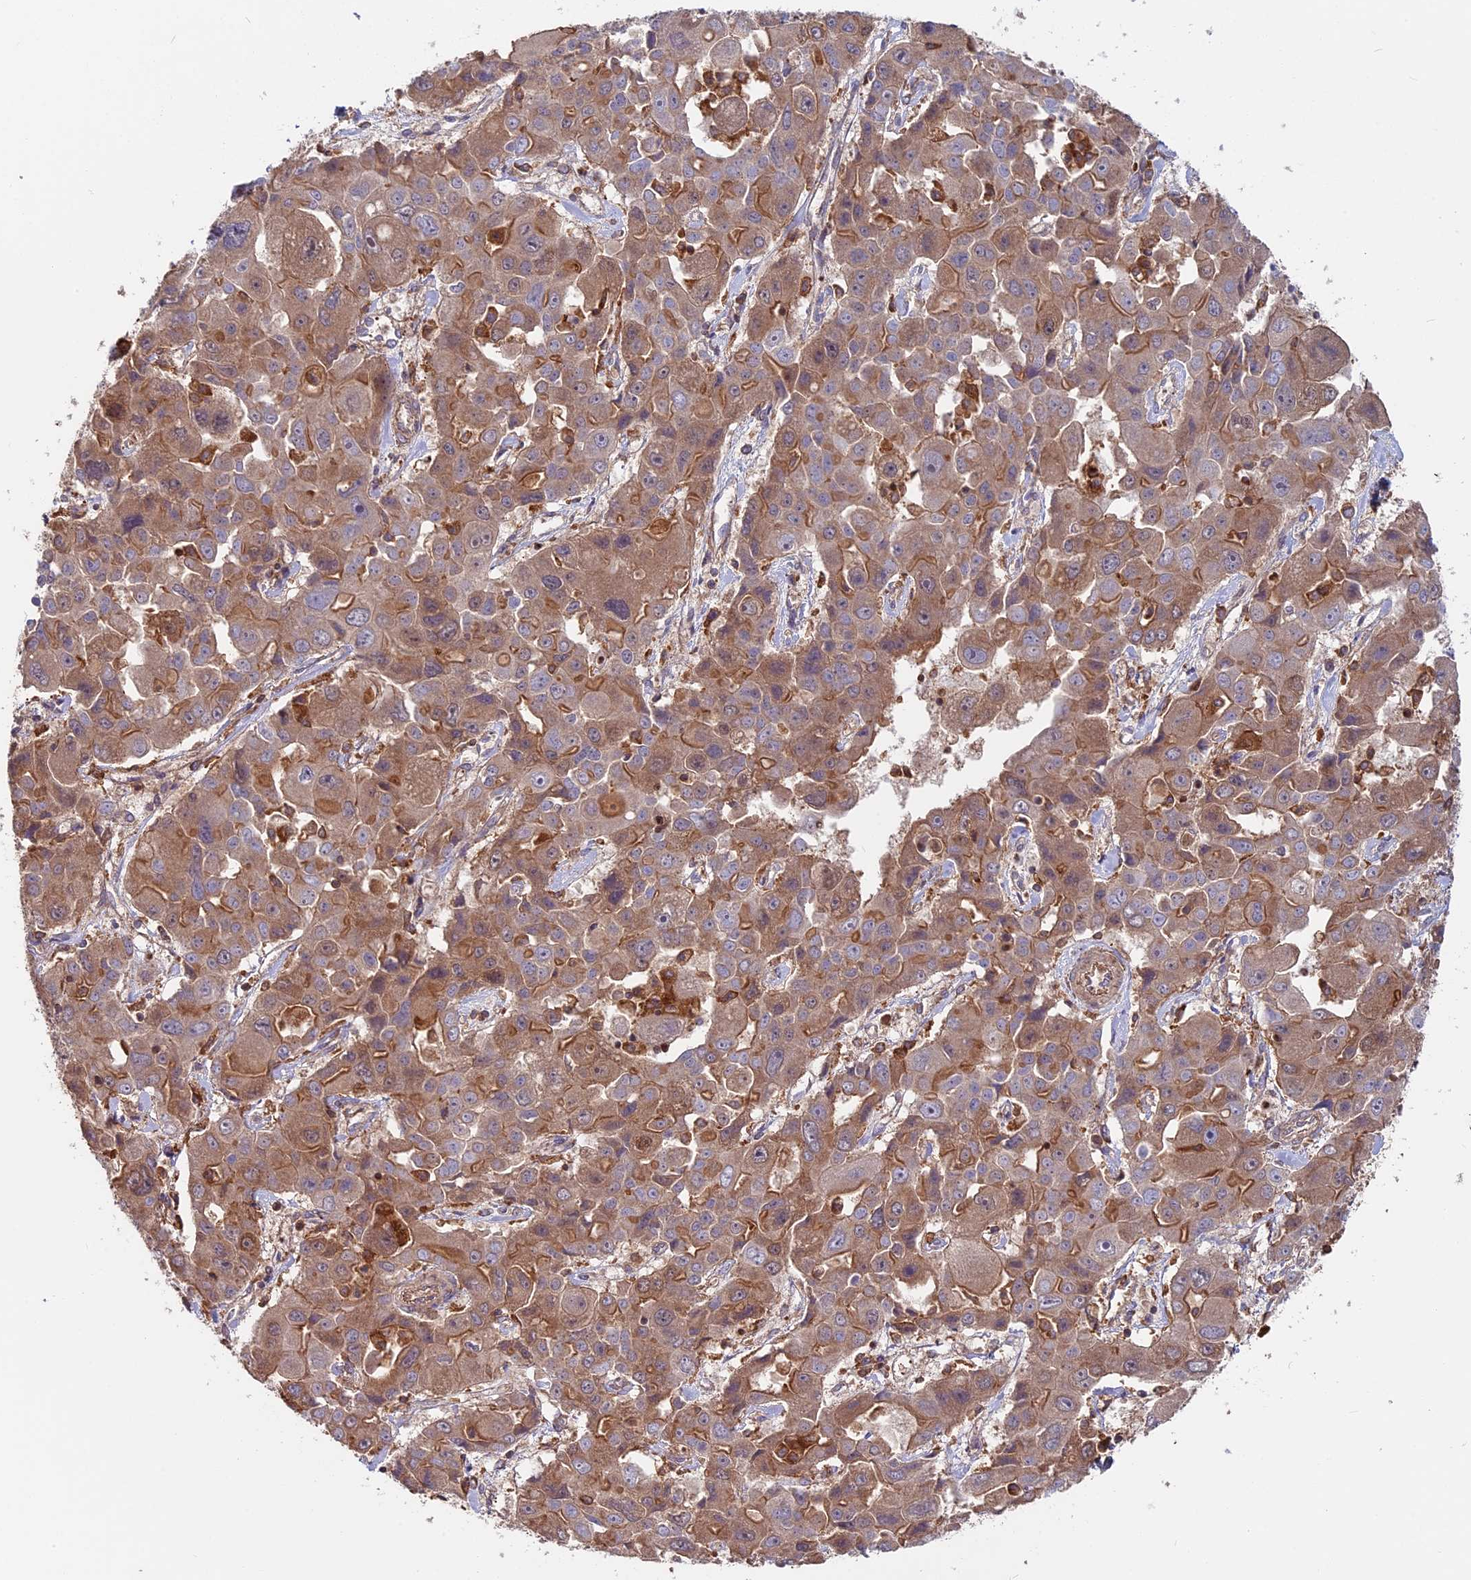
{"staining": {"intensity": "moderate", "quantity": ">75%", "location": "cytoplasmic/membranous"}, "tissue": "liver cancer", "cell_type": "Tumor cells", "image_type": "cancer", "snomed": [{"axis": "morphology", "description": "Cholangiocarcinoma"}, {"axis": "topography", "description": "Liver"}], "caption": "Brown immunohistochemical staining in liver cholangiocarcinoma exhibits moderate cytoplasmic/membranous staining in approximately >75% of tumor cells. (DAB IHC with brightfield microscopy, high magnification).", "gene": "MYO9B", "patient": {"sex": "male", "age": 67}}